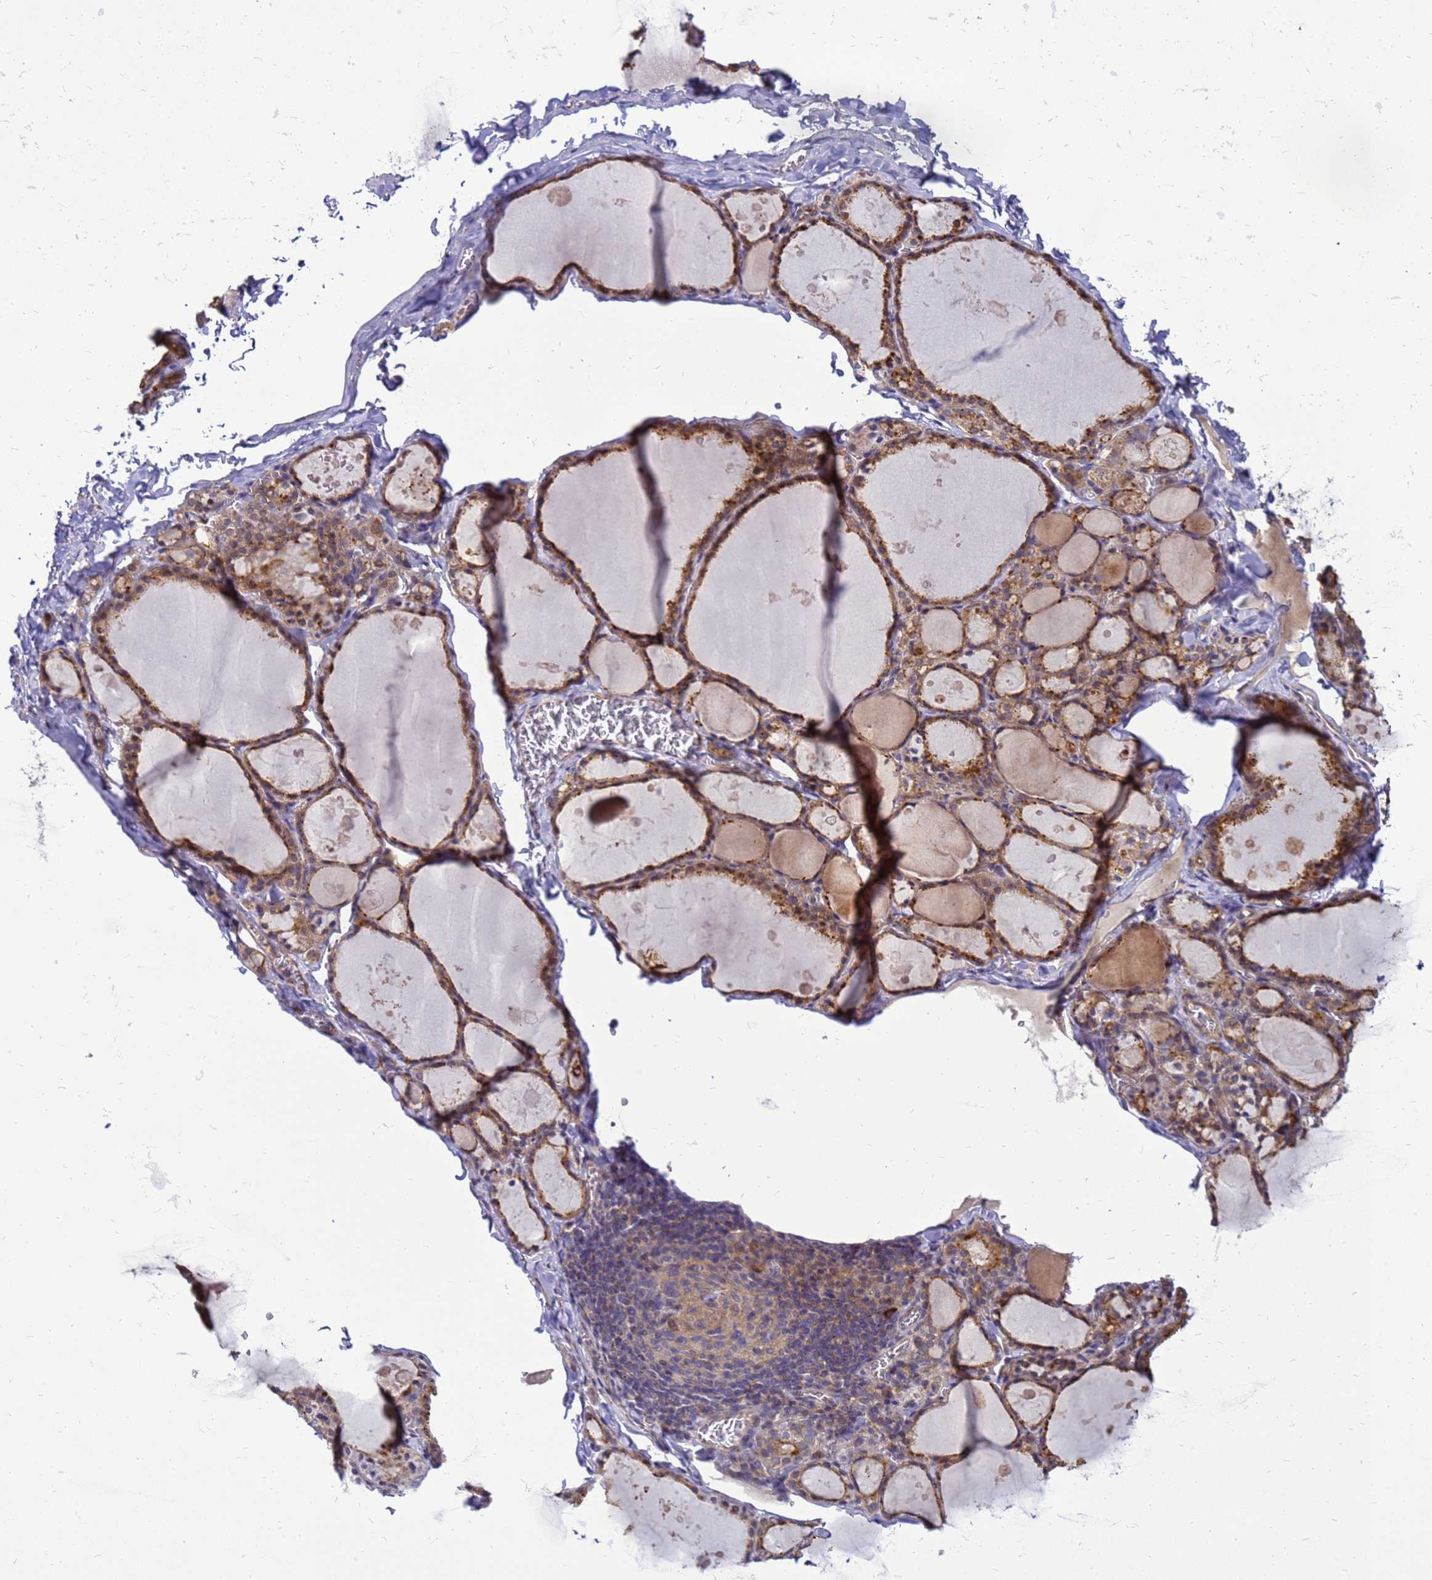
{"staining": {"intensity": "moderate", "quantity": ">75%", "location": "cytoplasmic/membranous"}, "tissue": "thyroid gland", "cell_type": "Glandular cells", "image_type": "normal", "snomed": [{"axis": "morphology", "description": "Normal tissue, NOS"}, {"axis": "topography", "description": "Thyroid gland"}], "caption": "Protein expression analysis of benign human thyroid gland reveals moderate cytoplasmic/membranous staining in approximately >75% of glandular cells. (DAB (3,3'-diaminobenzidine) IHC, brown staining for protein, blue staining for nuclei).", "gene": "ENOPH1", "patient": {"sex": "male", "age": 56}}